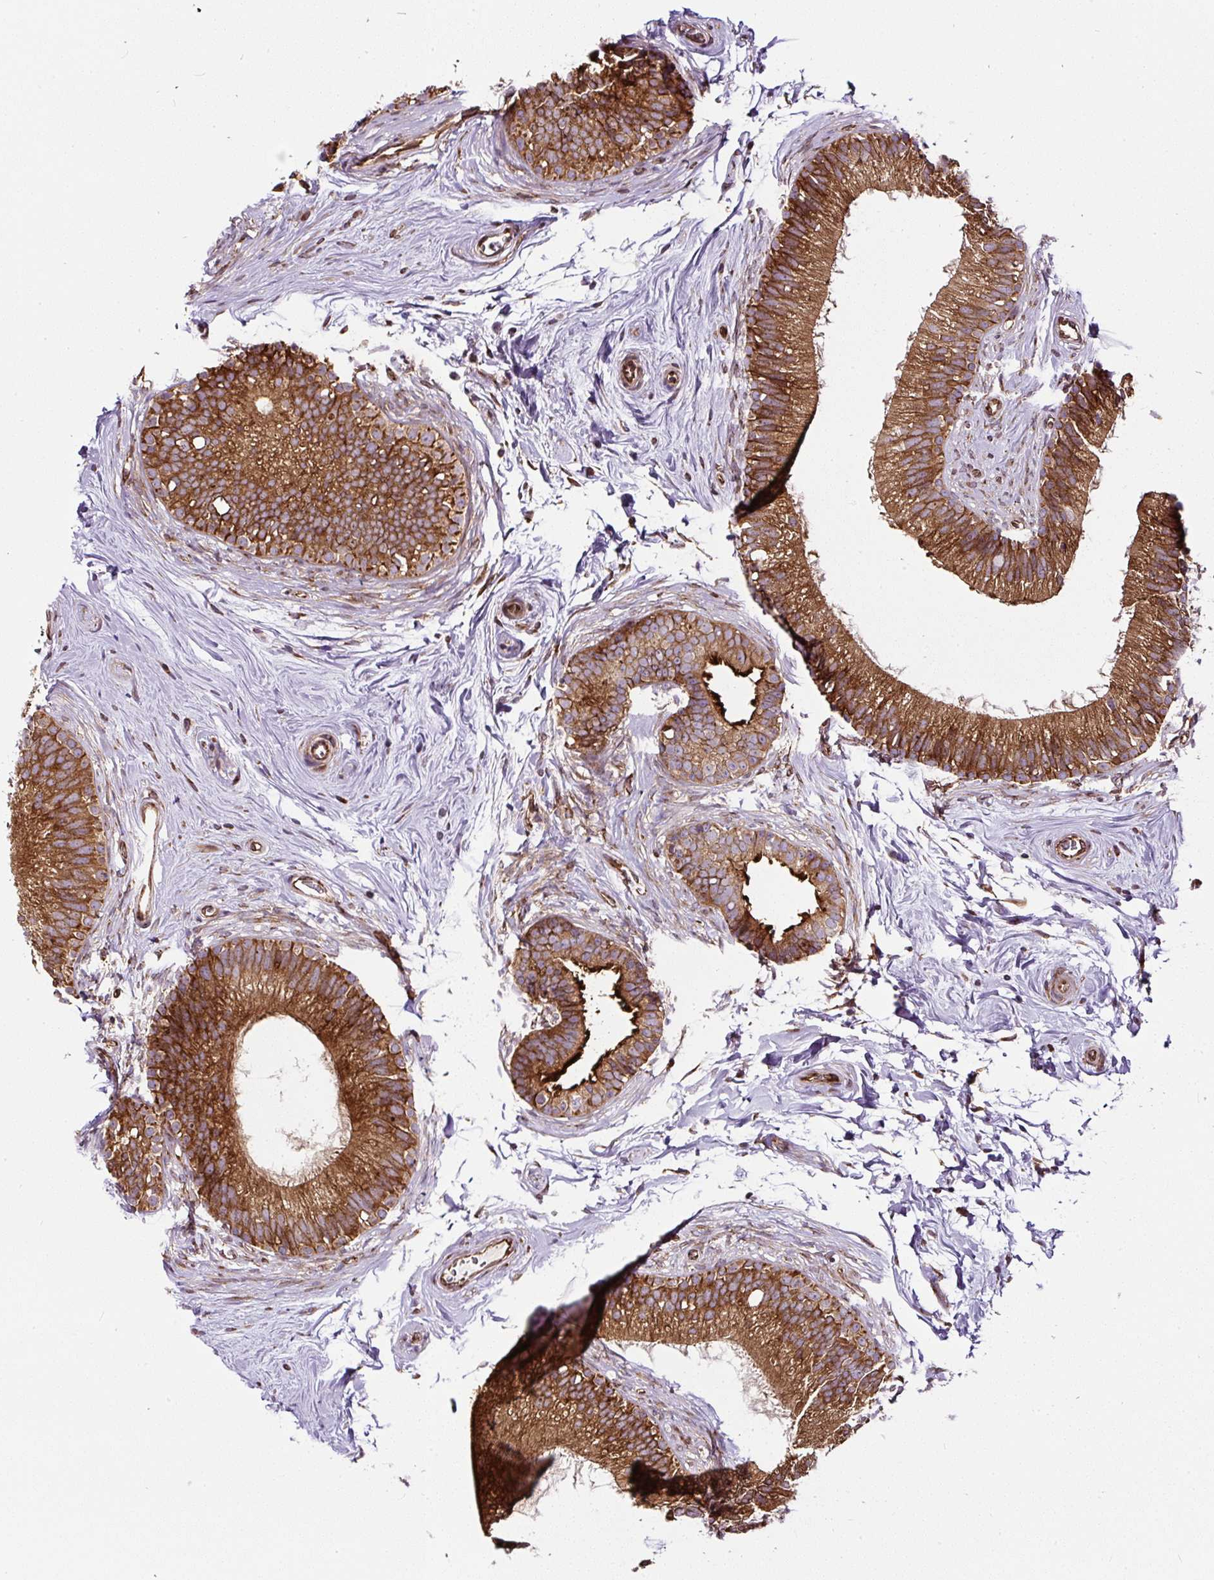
{"staining": {"intensity": "strong", "quantity": ">75%", "location": "cytoplasmic/membranous"}, "tissue": "epididymis", "cell_type": "Glandular cells", "image_type": "normal", "snomed": [{"axis": "morphology", "description": "Normal tissue, NOS"}, {"axis": "topography", "description": "Epididymis"}], "caption": "Immunohistochemical staining of normal human epididymis demonstrates >75% levels of strong cytoplasmic/membranous protein staining in approximately >75% of glandular cells.", "gene": "KDM4E", "patient": {"sex": "male", "age": 33}}